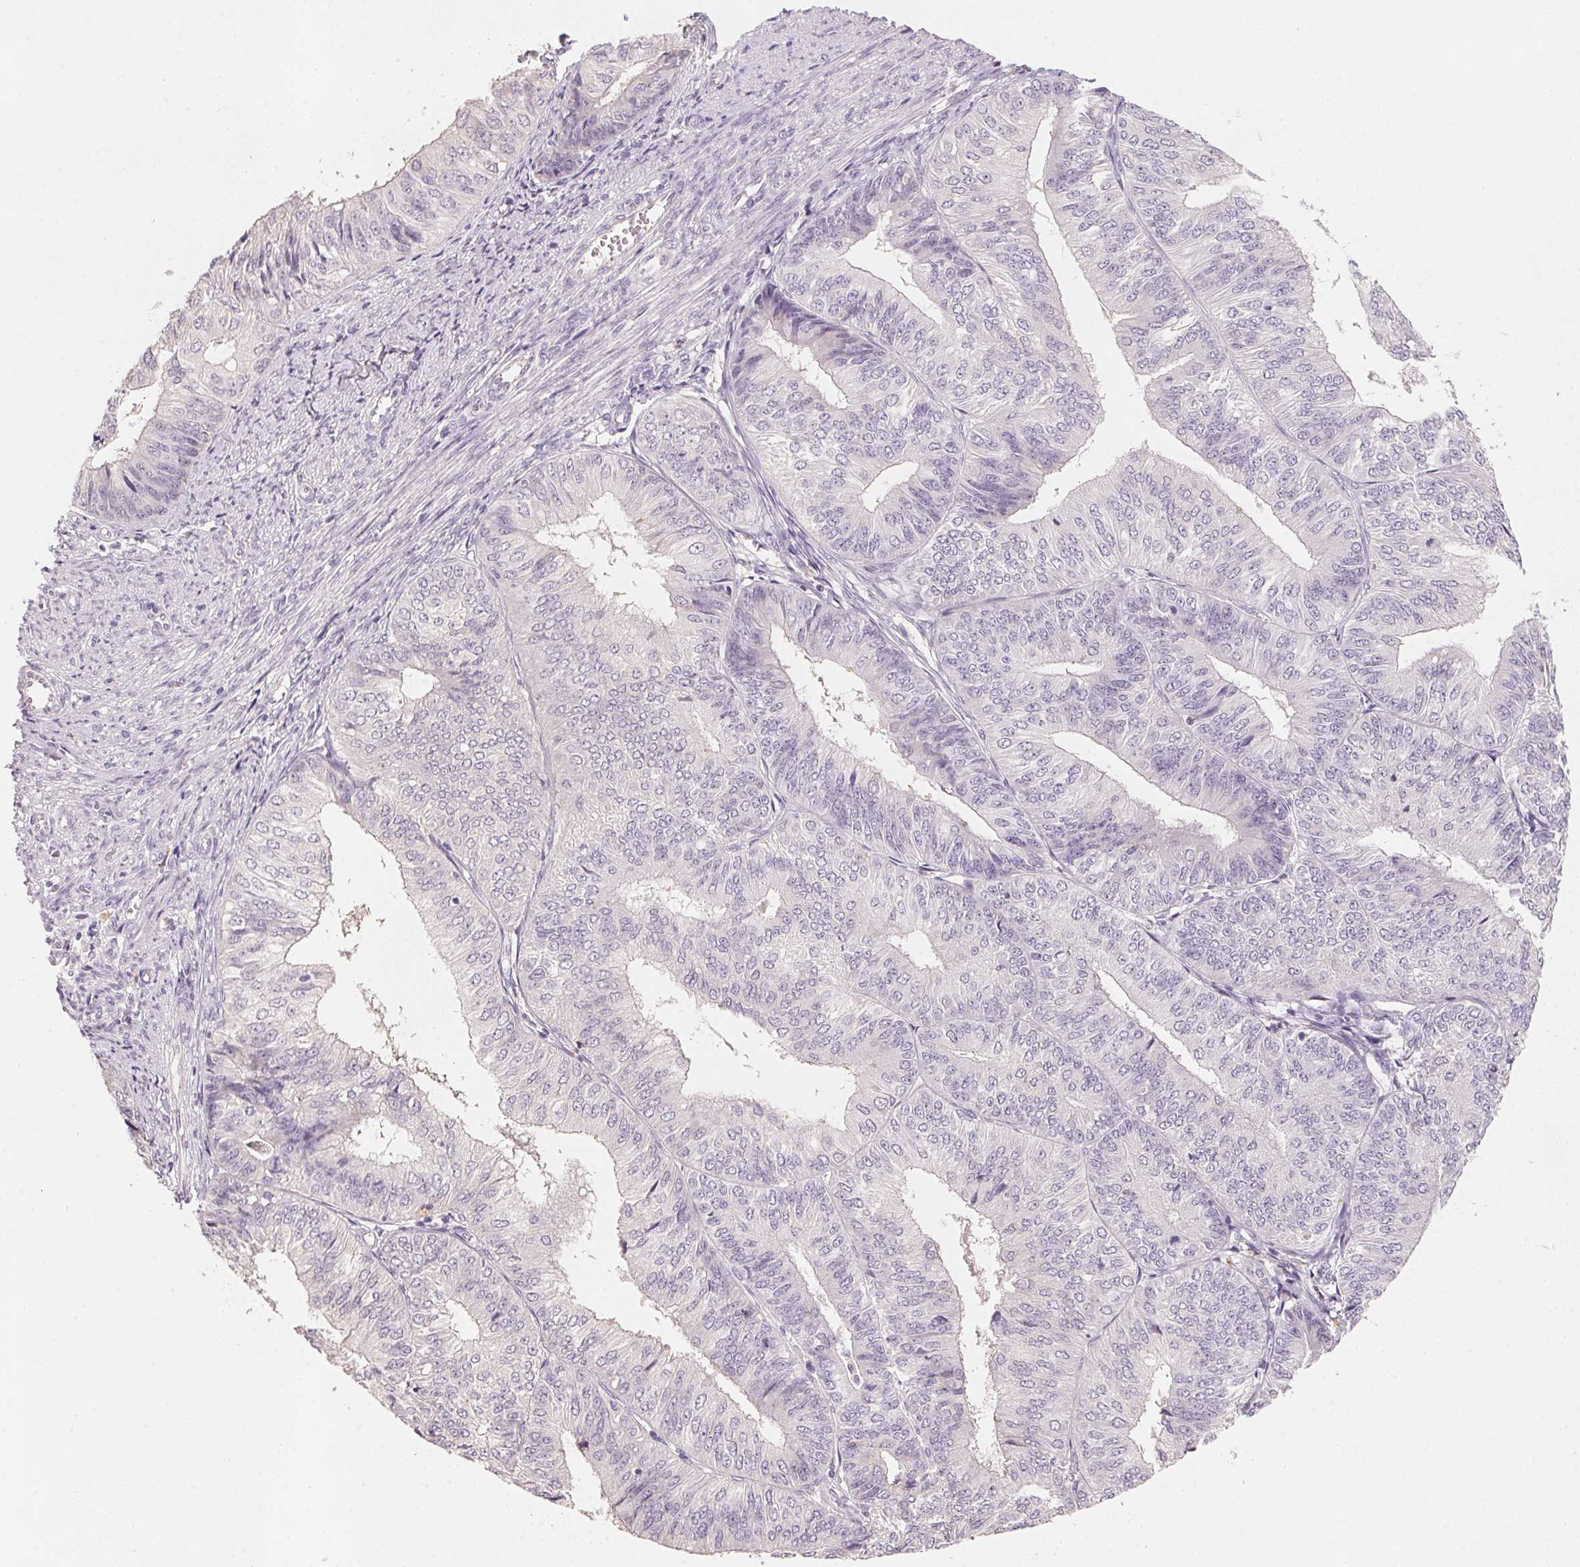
{"staining": {"intensity": "negative", "quantity": "none", "location": "none"}, "tissue": "endometrial cancer", "cell_type": "Tumor cells", "image_type": "cancer", "snomed": [{"axis": "morphology", "description": "Adenocarcinoma, NOS"}, {"axis": "topography", "description": "Endometrium"}], "caption": "Photomicrograph shows no protein positivity in tumor cells of endometrial cancer (adenocarcinoma) tissue.", "gene": "TREH", "patient": {"sex": "female", "age": 58}}